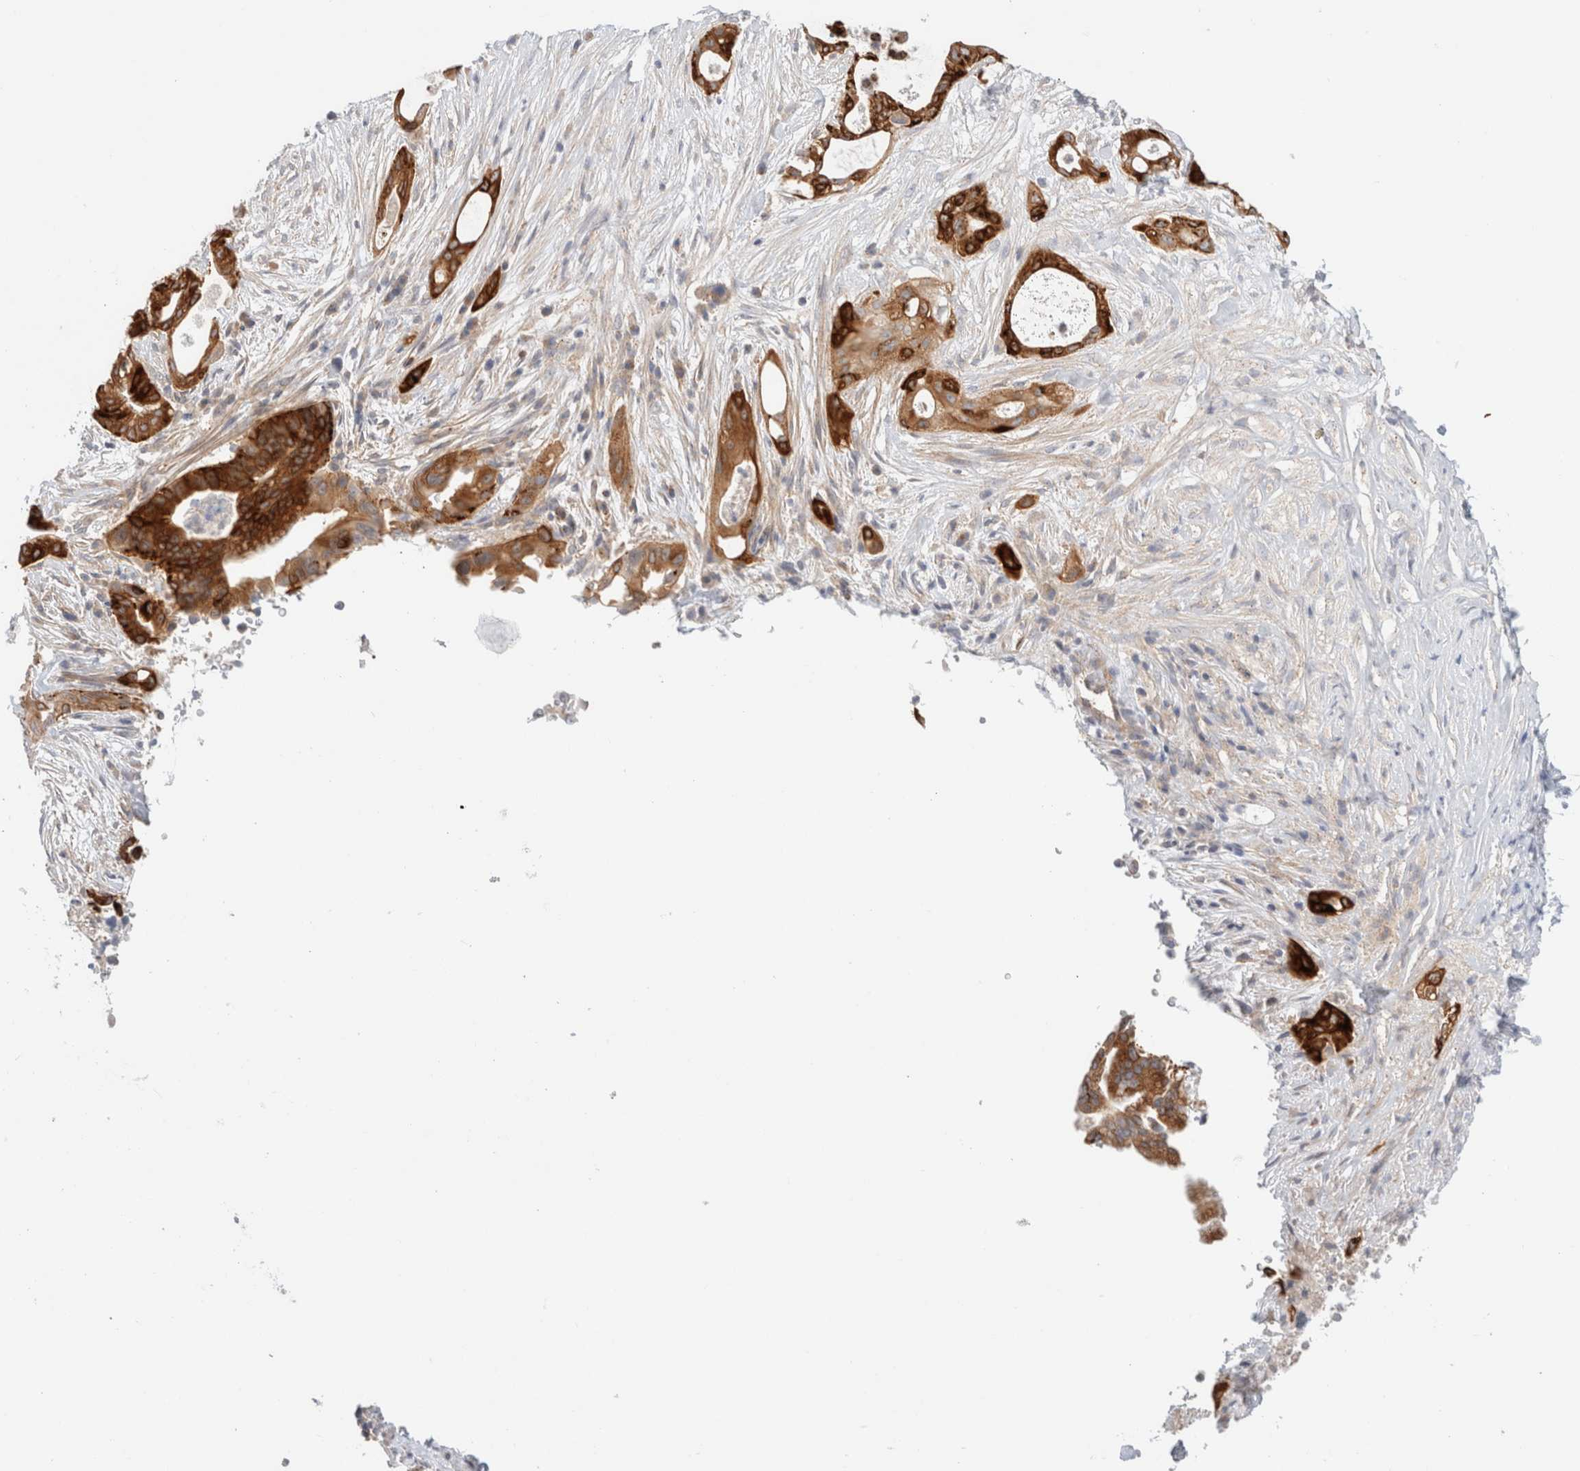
{"staining": {"intensity": "strong", "quantity": ">75%", "location": "cytoplasmic/membranous"}, "tissue": "pancreatic cancer", "cell_type": "Tumor cells", "image_type": "cancer", "snomed": [{"axis": "morphology", "description": "Adenocarcinoma, NOS"}, {"axis": "topography", "description": "Pancreas"}], "caption": "An immunohistochemistry image of tumor tissue is shown. Protein staining in brown shows strong cytoplasmic/membranous positivity in adenocarcinoma (pancreatic) within tumor cells.", "gene": "SDR16C5", "patient": {"sex": "male", "age": 58}}